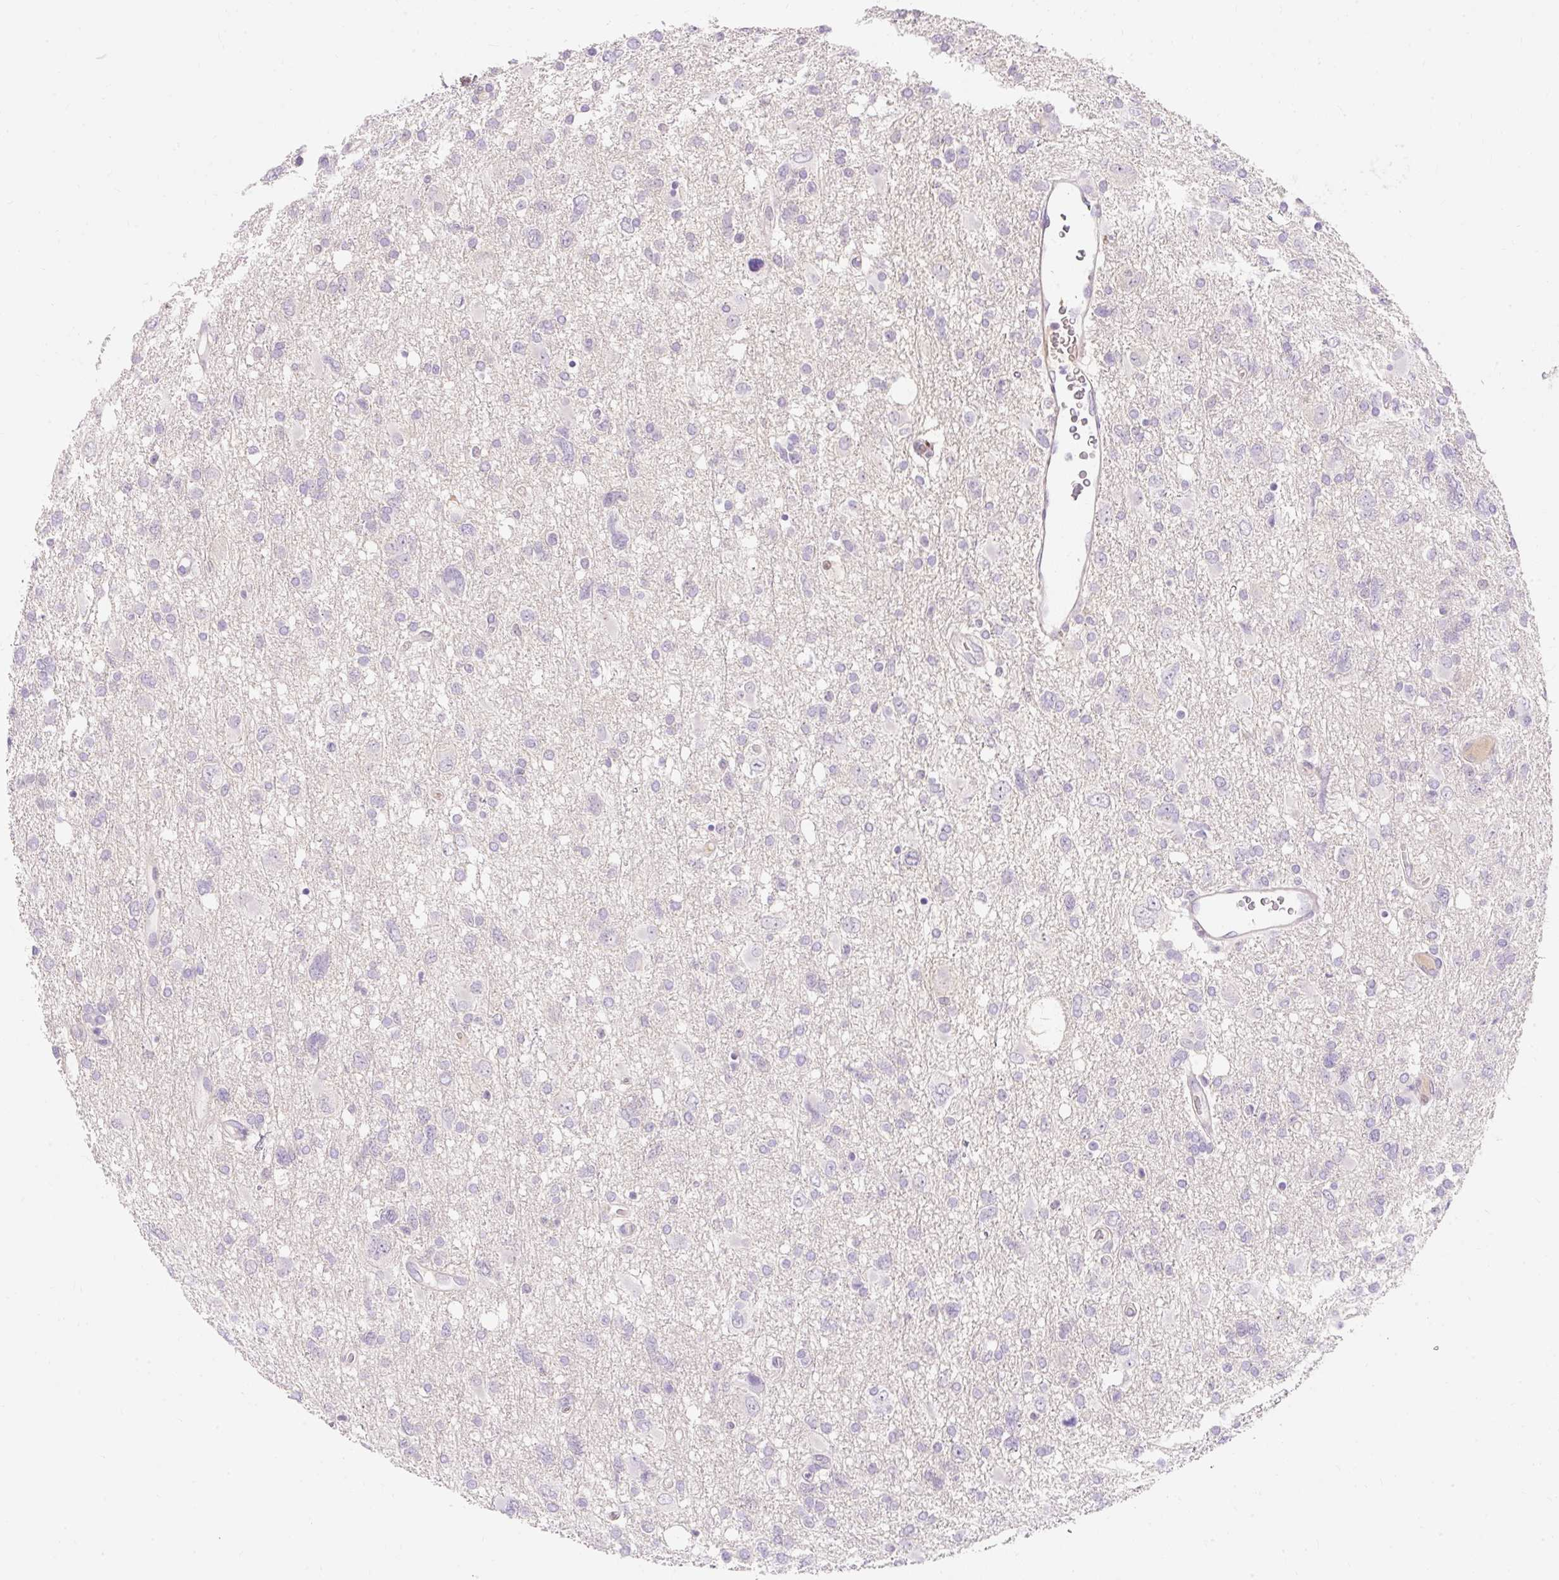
{"staining": {"intensity": "negative", "quantity": "none", "location": "none"}, "tissue": "glioma", "cell_type": "Tumor cells", "image_type": "cancer", "snomed": [{"axis": "morphology", "description": "Glioma, malignant, High grade"}, {"axis": "topography", "description": "Brain"}], "caption": "Tumor cells are negative for brown protein staining in glioma. (DAB immunohistochemistry visualized using brightfield microscopy, high magnification).", "gene": "TMEM150C", "patient": {"sex": "male", "age": 61}}